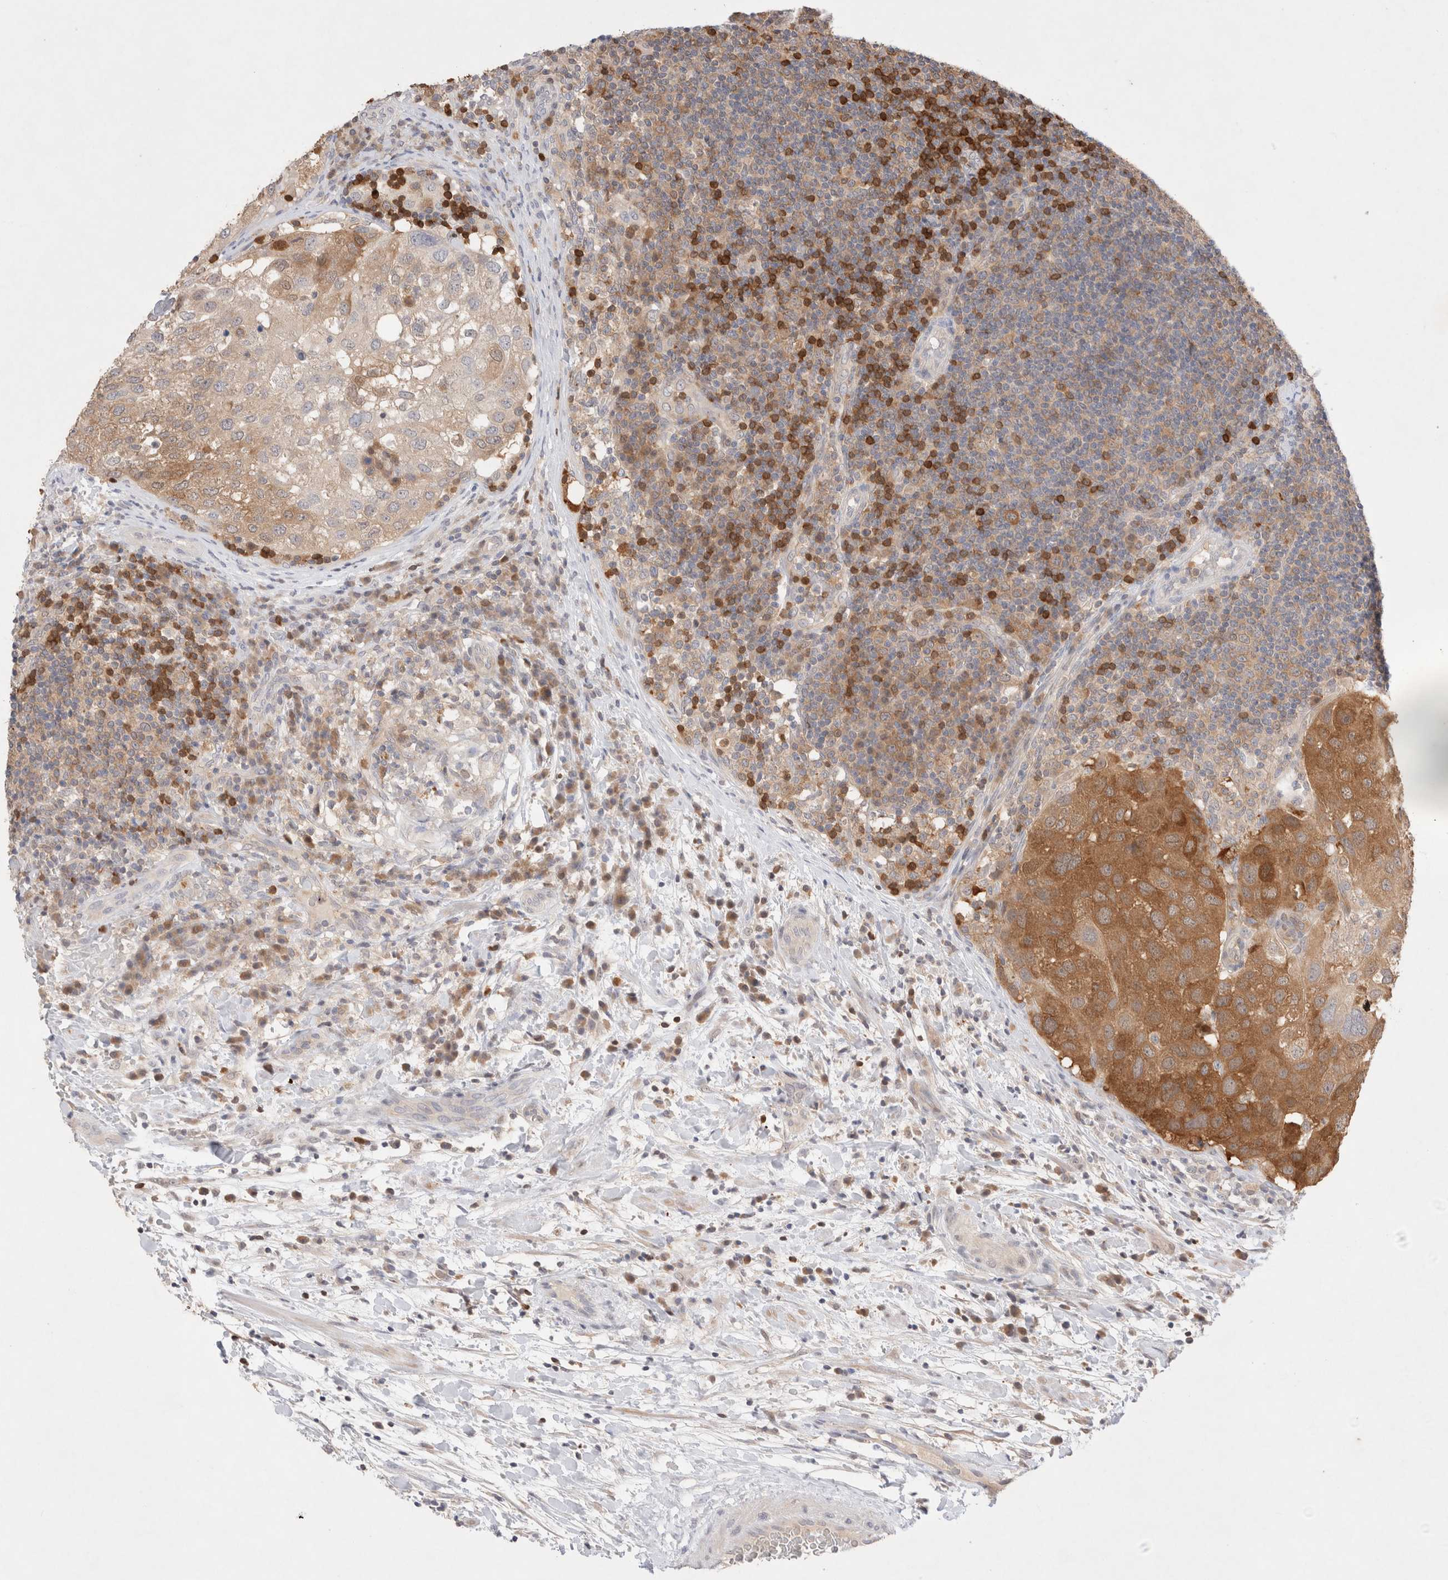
{"staining": {"intensity": "moderate", "quantity": ">75%", "location": "cytoplasmic/membranous"}, "tissue": "urothelial cancer", "cell_type": "Tumor cells", "image_type": "cancer", "snomed": [{"axis": "morphology", "description": "Urothelial carcinoma, High grade"}, {"axis": "topography", "description": "Lymph node"}, {"axis": "topography", "description": "Urinary bladder"}], "caption": "Tumor cells demonstrate moderate cytoplasmic/membranous positivity in approximately >75% of cells in urothelial carcinoma (high-grade). The protein is stained brown, and the nuclei are stained in blue (DAB (3,3'-diaminobenzidine) IHC with brightfield microscopy, high magnification).", "gene": "STARD10", "patient": {"sex": "male", "age": 51}}